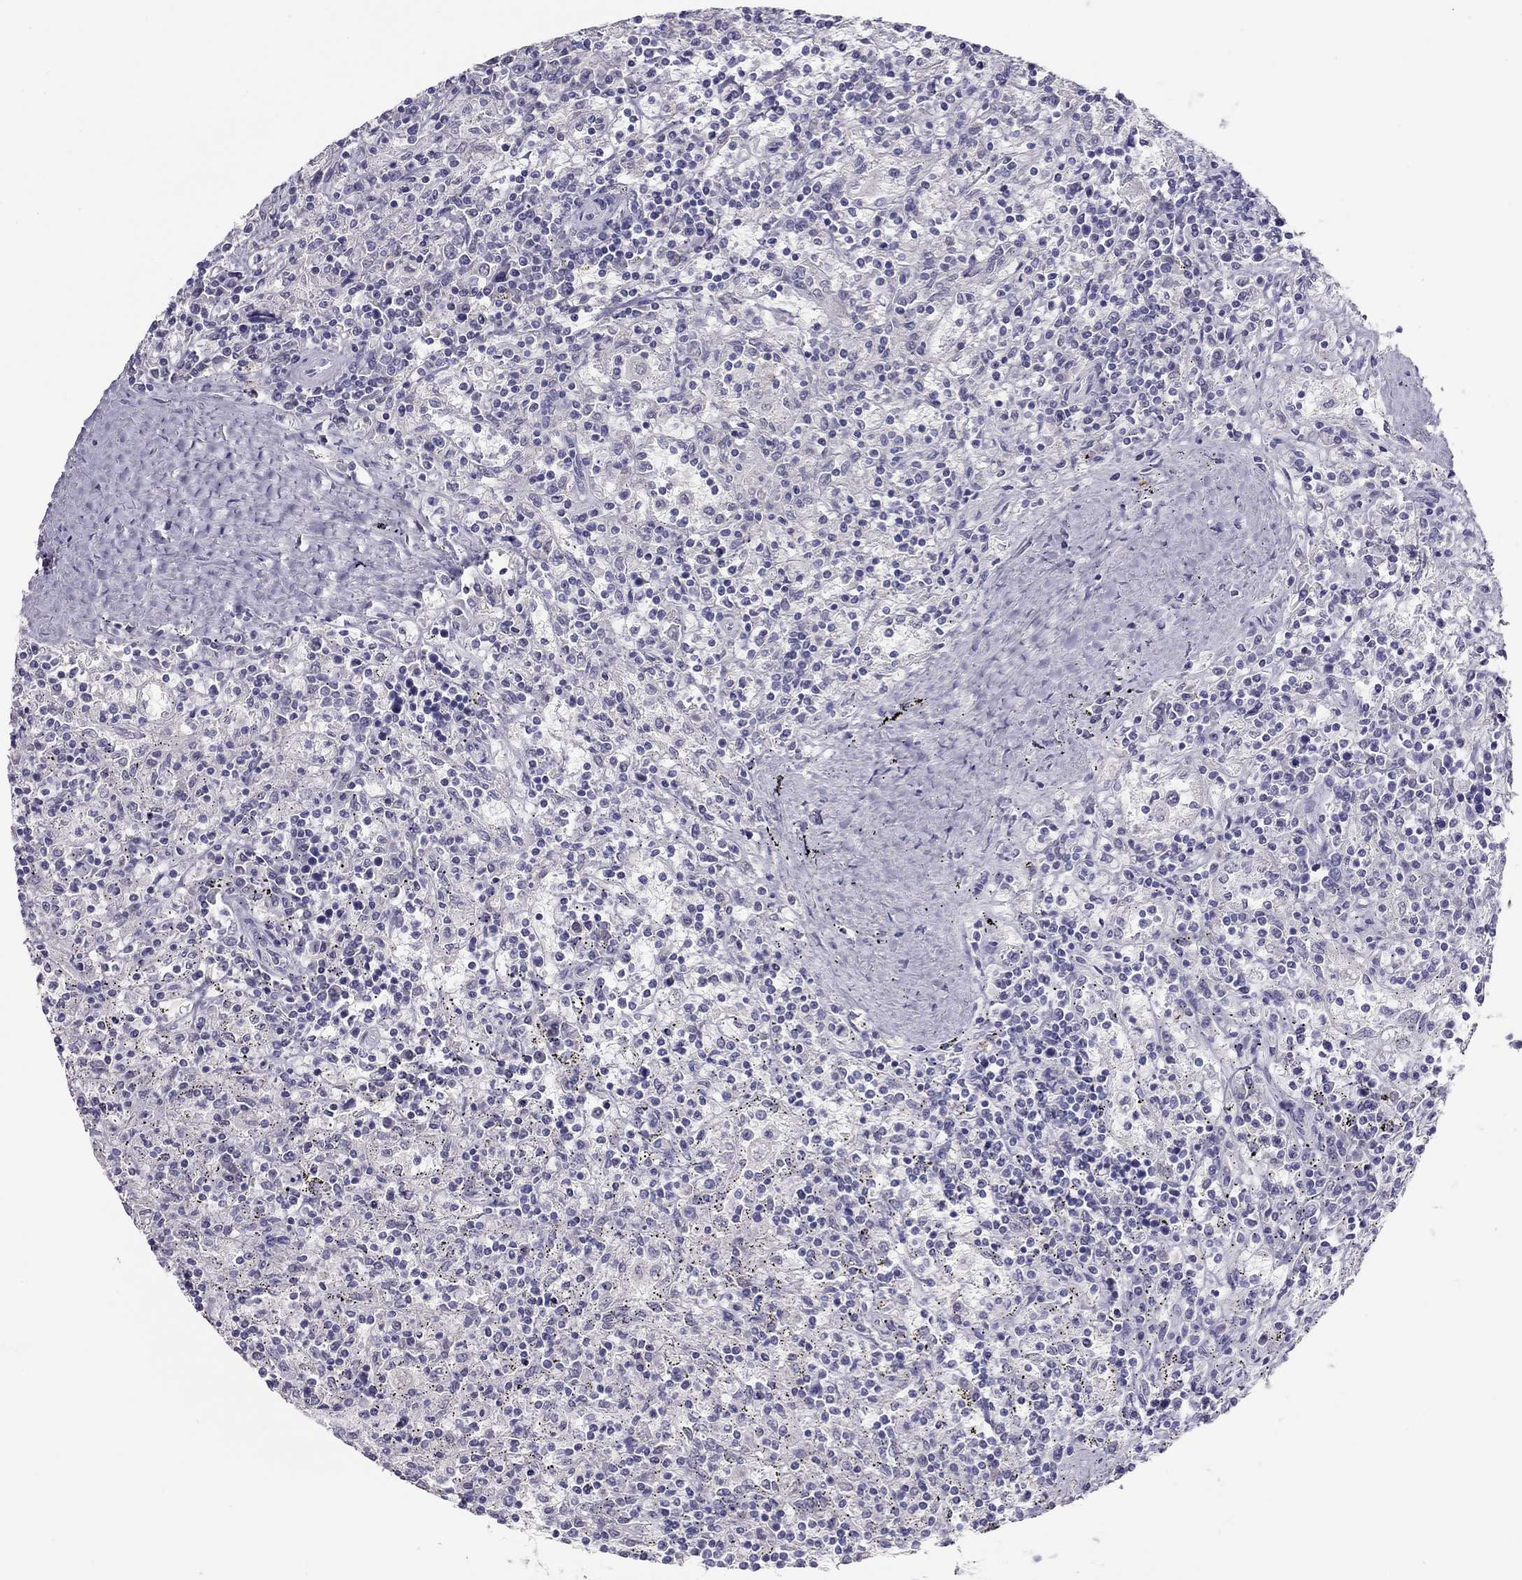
{"staining": {"intensity": "negative", "quantity": "none", "location": "none"}, "tissue": "lymphoma", "cell_type": "Tumor cells", "image_type": "cancer", "snomed": [{"axis": "morphology", "description": "Malignant lymphoma, non-Hodgkin's type, Low grade"}, {"axis": "topography", "description": "Spleen"}], "caption": "This is an immunohistochemistry (IHC) histopathology image of malignant lymphoma, non-Hodgkin's type (low-grade). There is no expression in tumor cells.", "gene": "KCNV2", "patient": {"sex": "male", "age": 62}}